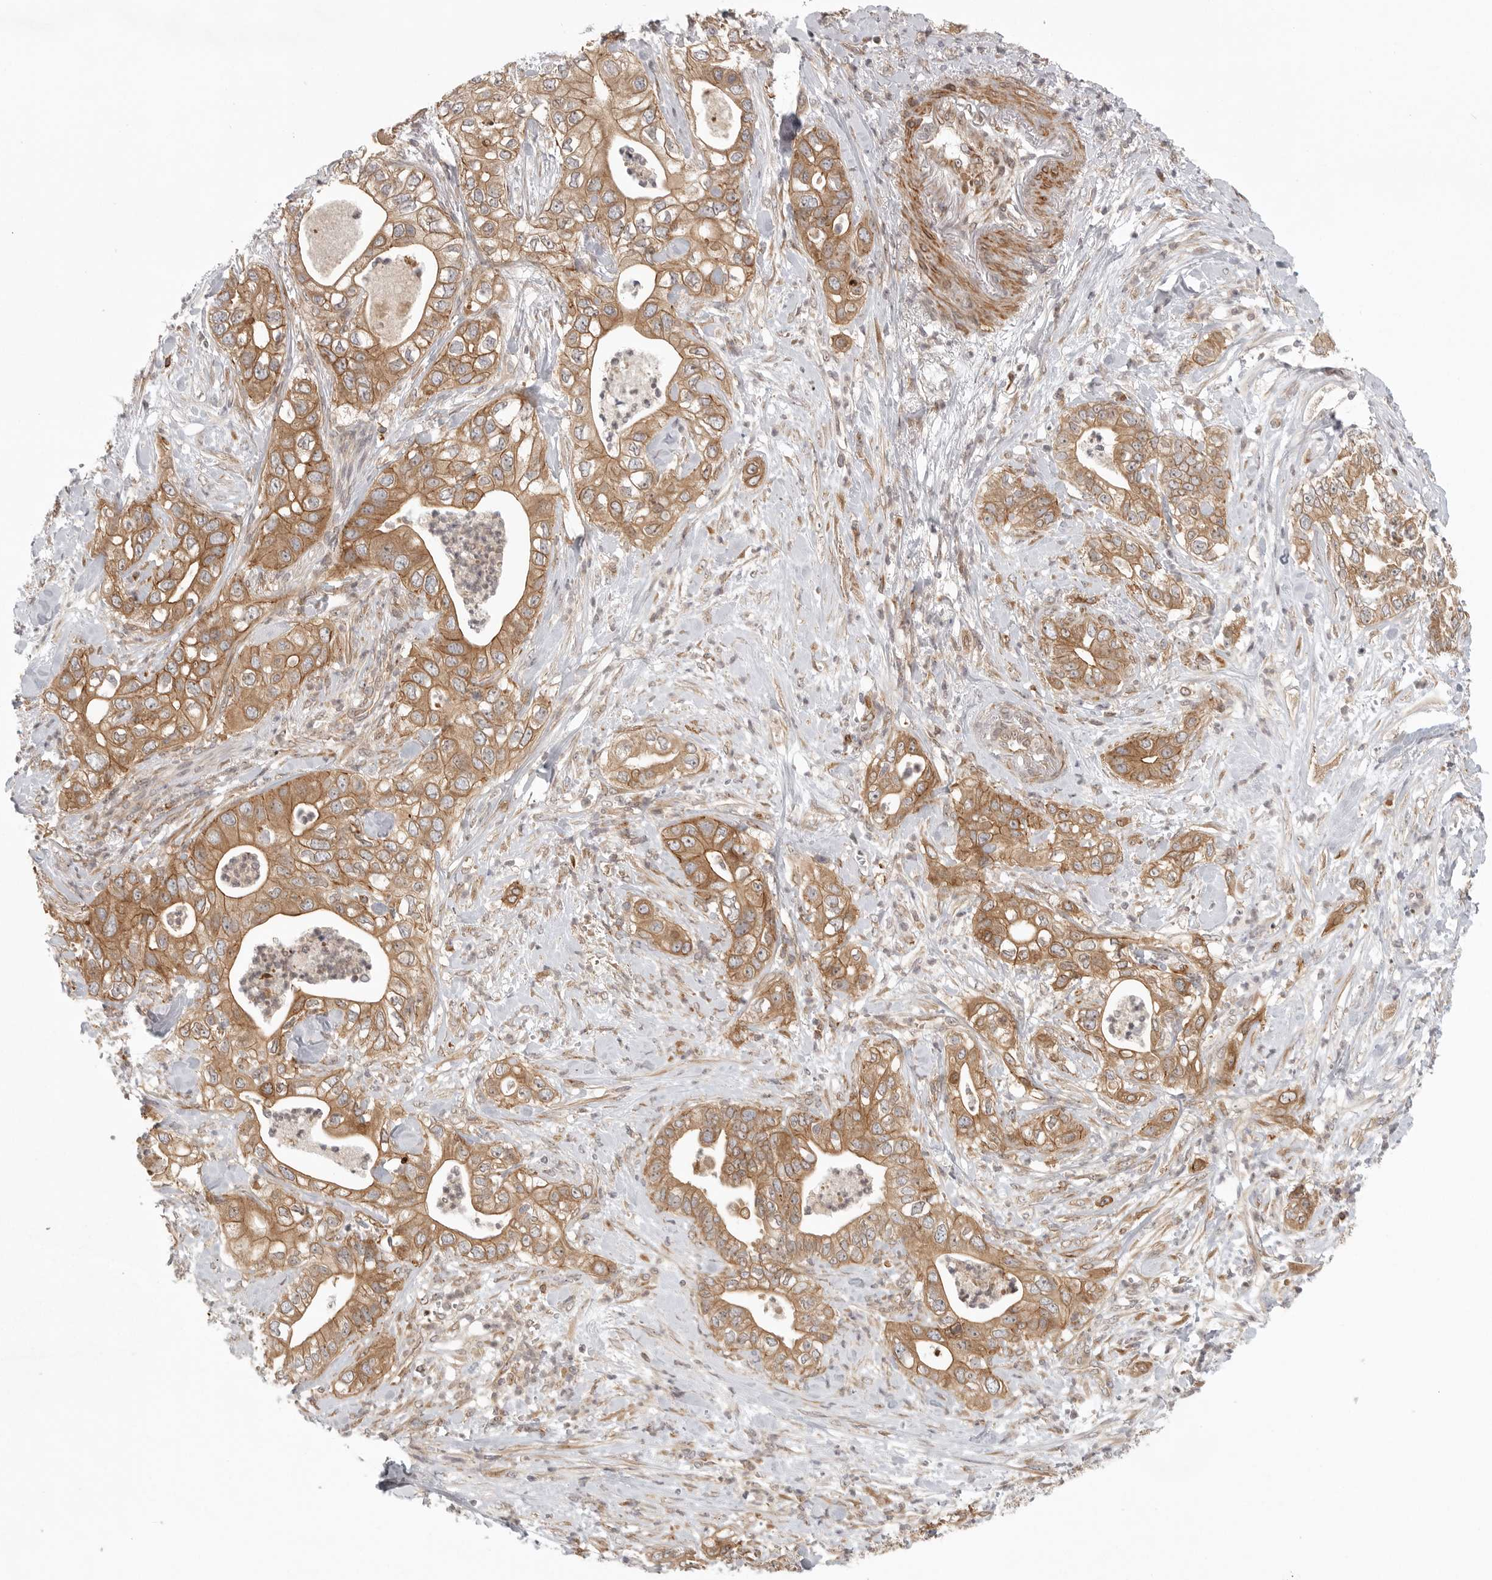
{"staining": {"intensity": "moderate", "quantity": ">75%", "location": "cytoplasmic/membranous"}, "tissue": "pancreatic cancer", "cell_type": "Tumor cells", "image_type": "cancer", "snomed": [{"axis": "morphology", "description": "Adenocarcinoma, NOS"}, {"axis": "topography", "description": "Pancreas"}], "caption": "Moderate cytoplasmic/membranous expression for a protein is present in about >75% of tumor cells of pancreatic cancer using IHC.", "gene": "CCPG1", "patient": {"sex": "female", "age": 78}}